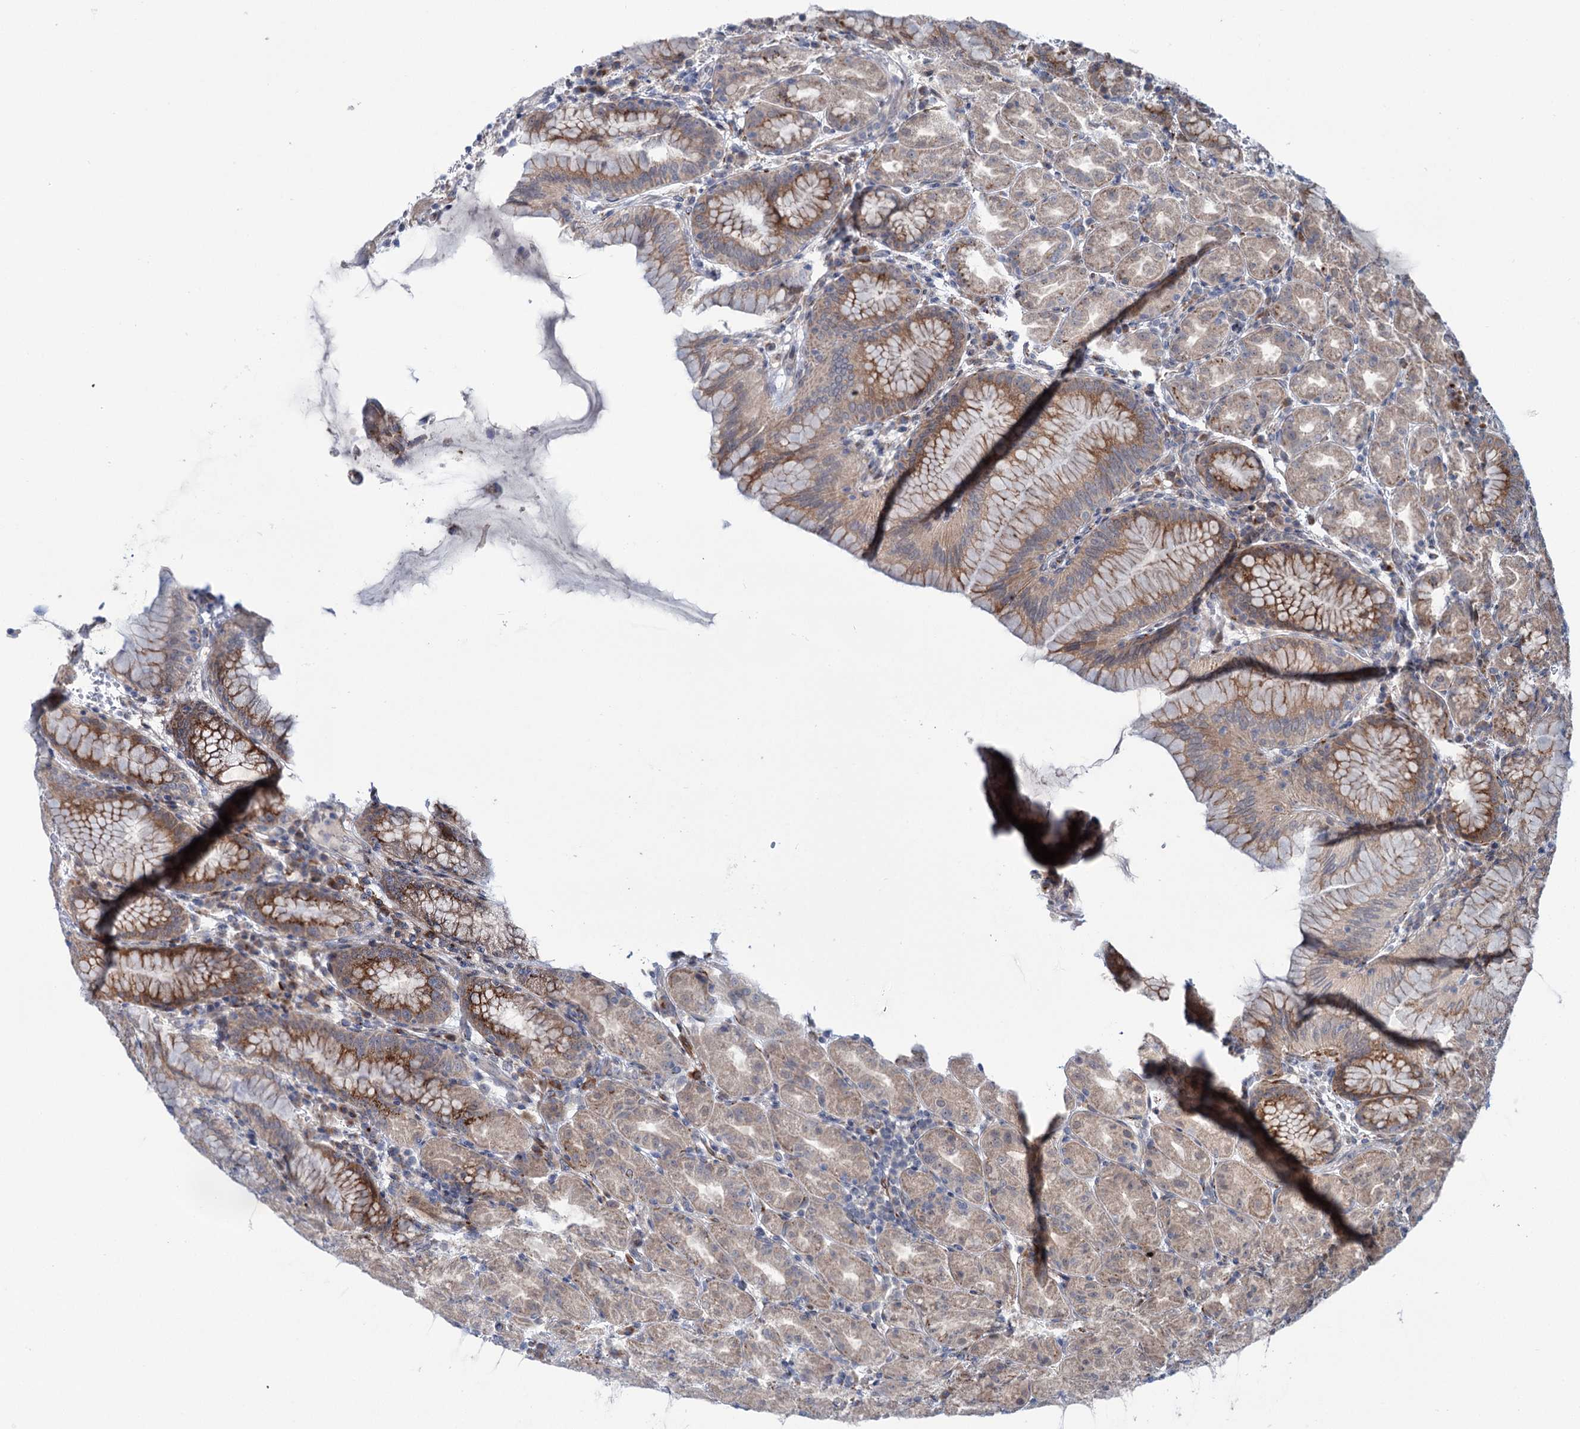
{"staining": {"intensity": "moderate", "quantity": ">75%", "location": "cytoplasmic/membranous"}, "tissue": "stomach", "cell_type": "Glandular cells", "image_type": "normal", "snomed": [{"axis": "morphology", "description": "Normal tissue, NOS"}, {"axis": "topography", "description": "Stomach"}], "caption": "Benign stomach shows moderate cytoplasmic/membranous staining in approximately >75% of glandular cells (Stains: DAB in brown, nuclei in blue, Microscopy: brightfield microscopy at high magnification)..", "gene": "ELP4", "patient": {"sex": "female", "age": 79}}